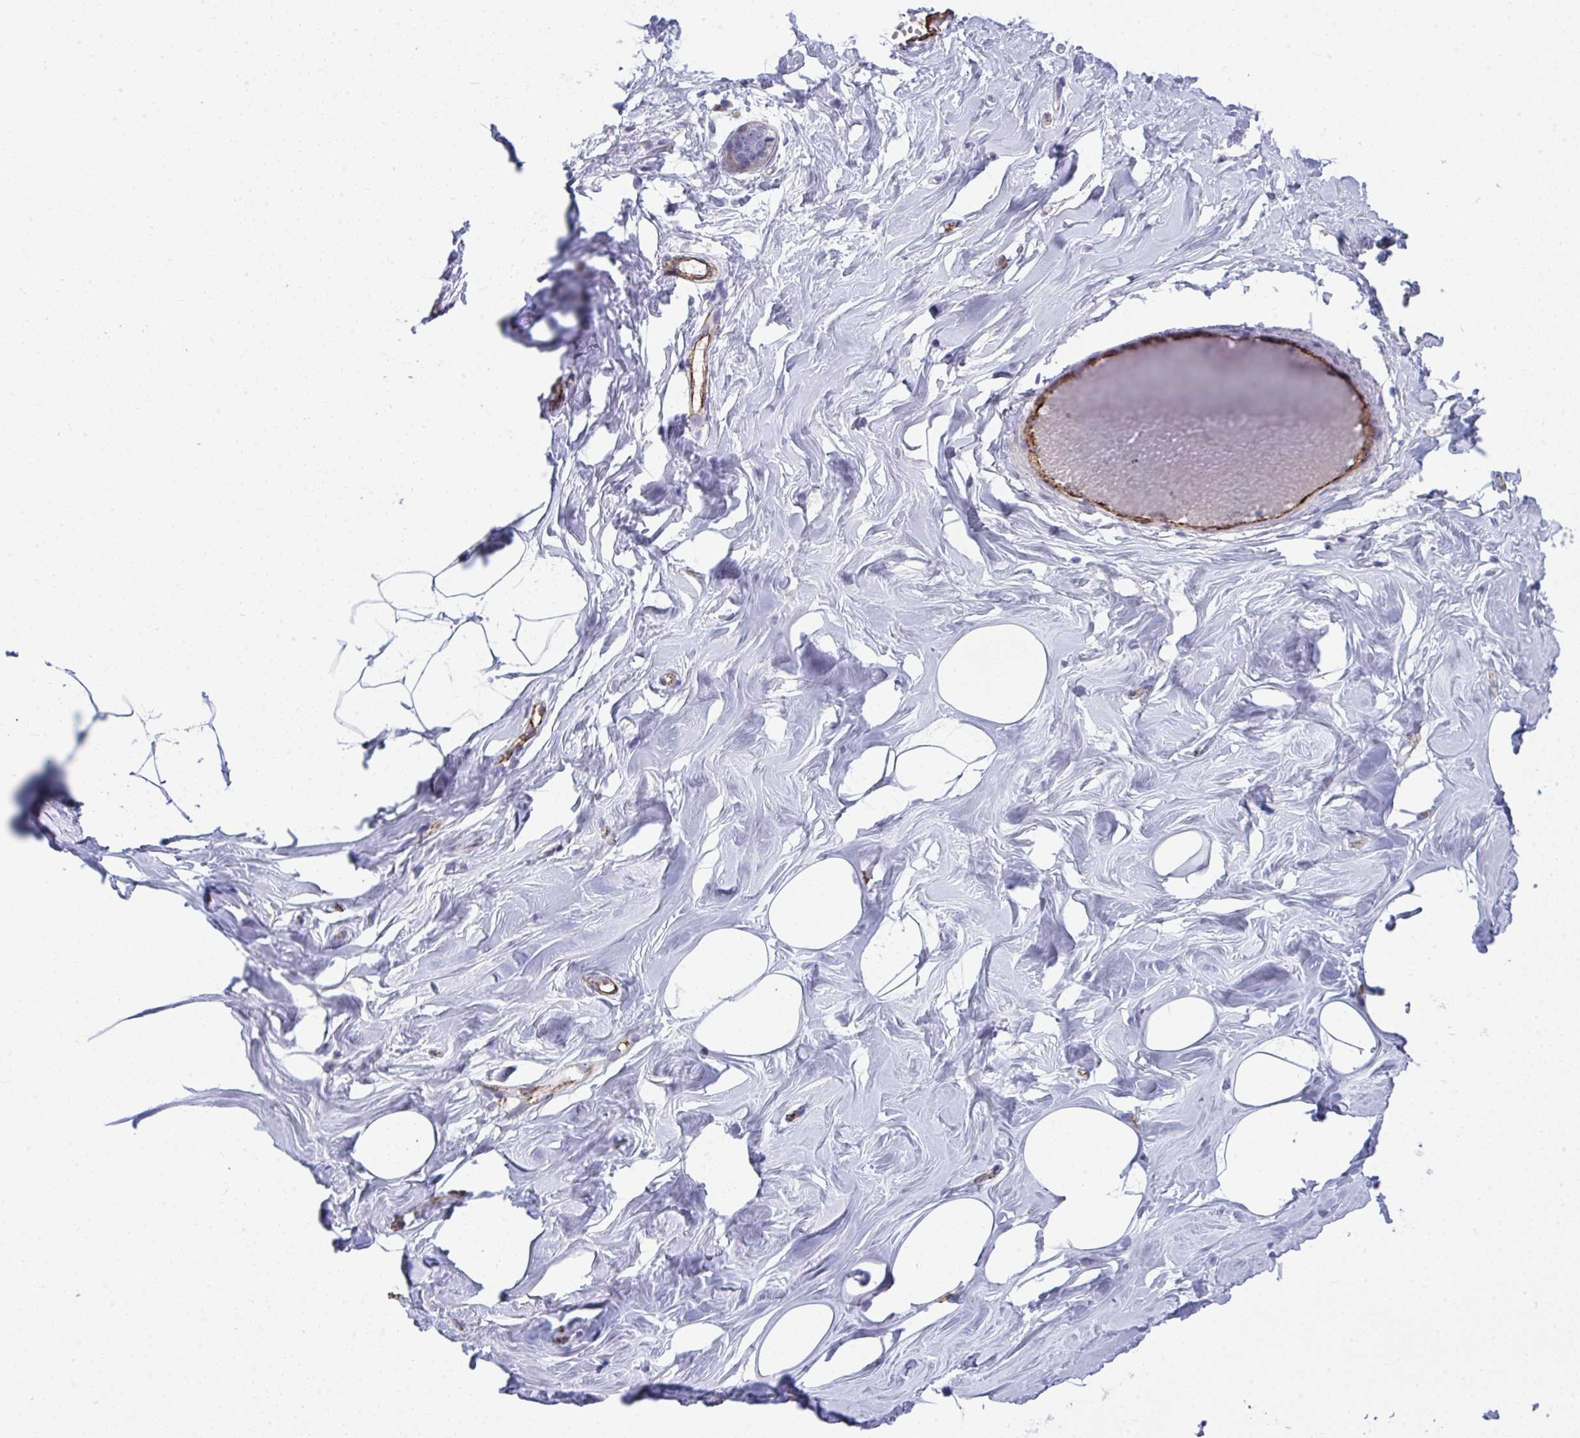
{"staining": {"intensity": "negative", "quantity": "none", "location": "none"}, "tissue": "breast", "cell_type": "Adipocytes", "image_type": "normal", "snomed": [{"axis": "morphology", "description": "Normal tissue, NOS"}, {"axis": "topography", "description": "Breast"}], "caption": "Immunohistochemistry (IHC) histopathology image of benign breast stained for a protein (brown), which shows no staining in adipocytes.", "gene": "TOR1AIP2", "patient": {"sex": "female", "age": 27}}